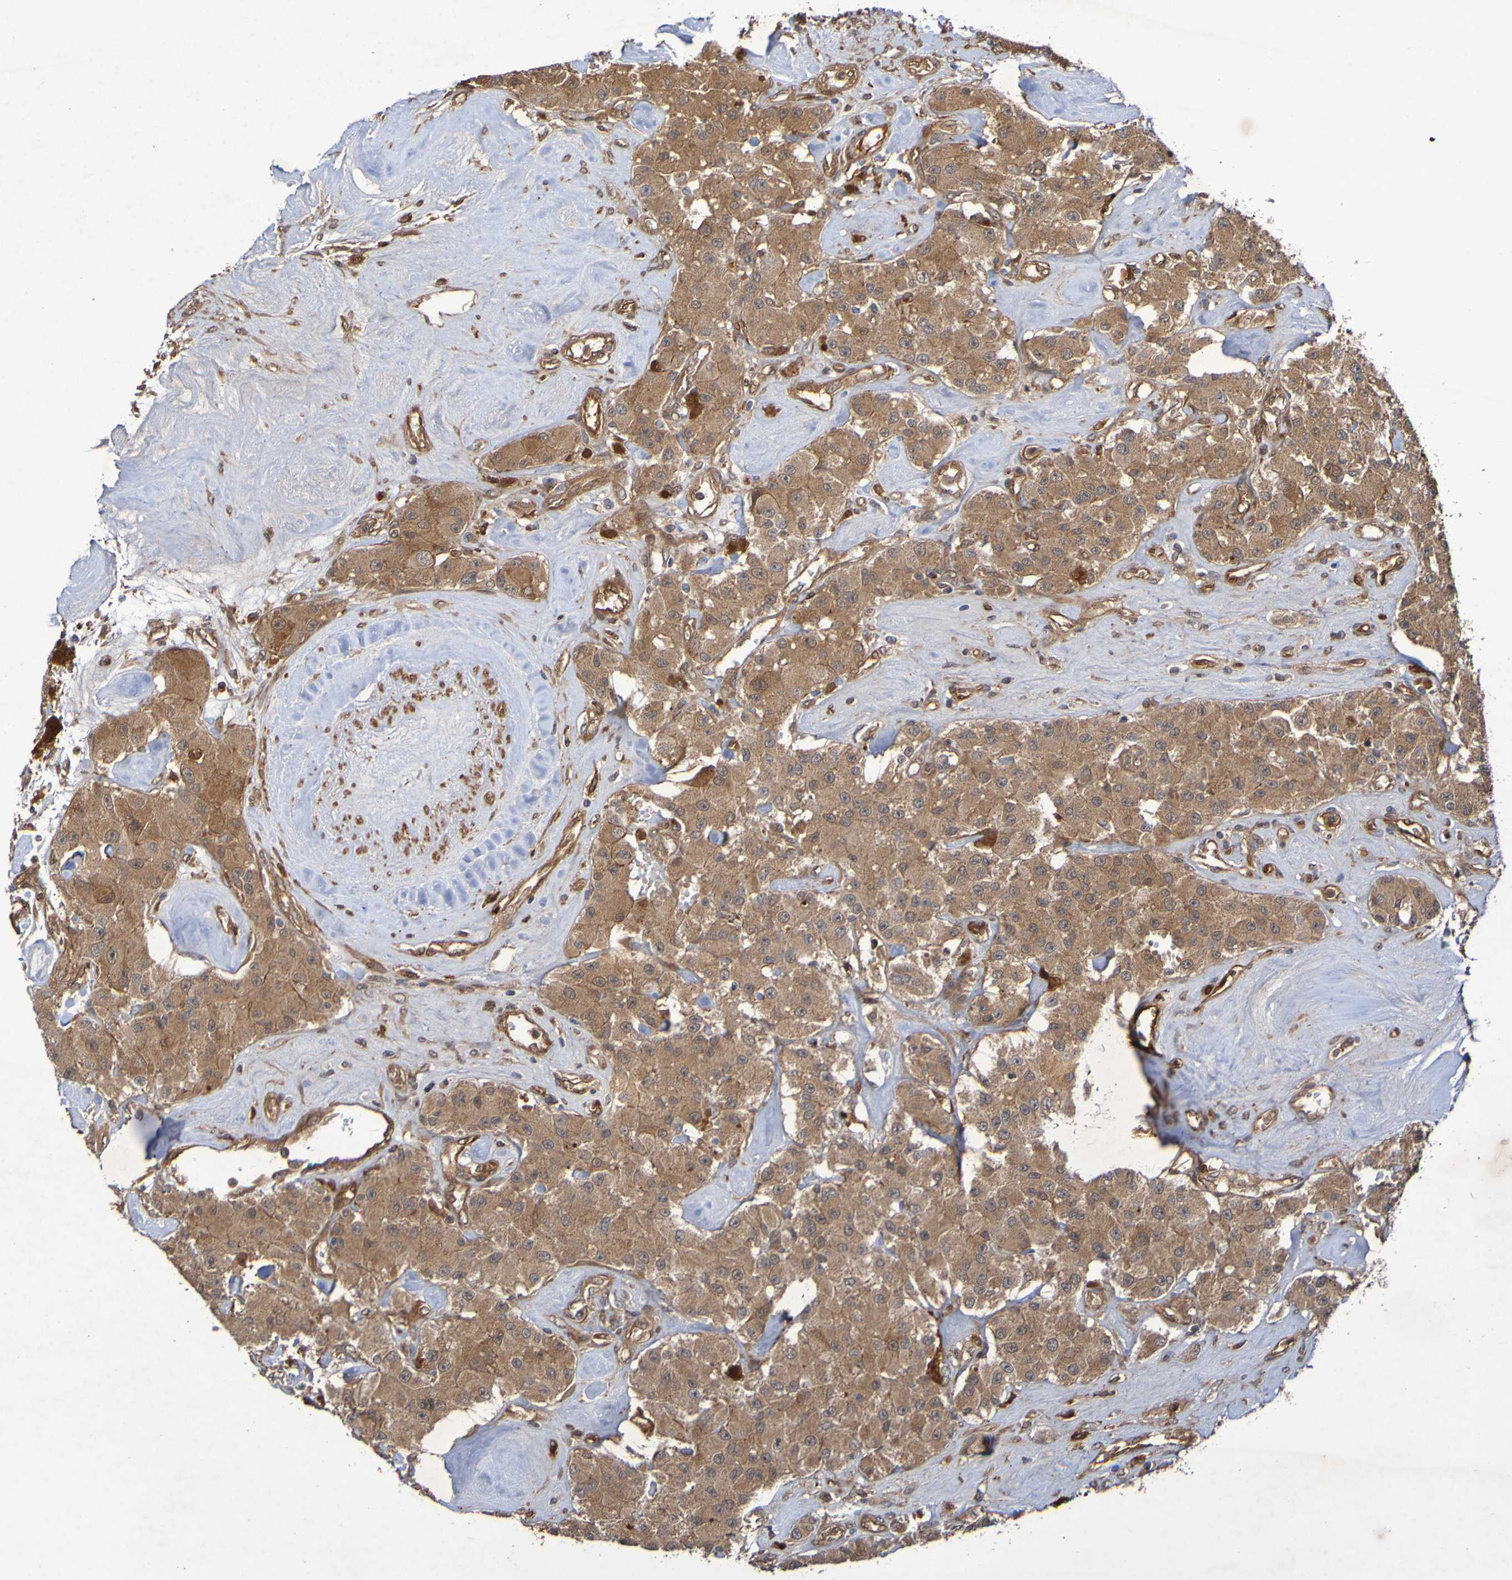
{"staining": {"intensity": "moderate", "quantity": ">75%", "location": "cytoplasmic/membranous"}, "tissue": "carcinoid", "cell_type": "Tumor cells", "image_type": "cancer", "snomed": [{"axis": "morphology", "description": "Carcinoid, malignant, NOS"}, {"axis": "topography", "description": "Pancreas"}], "caption": "A photomicrograph showing moderate cytoplasmic/membranous staining in about >75% of tumor cells in malignant carcinoid, as visualized by brown immunohistochemical staining.", "gene": "SERPINB6", "patient": {"sex": "male", "age": 41}}